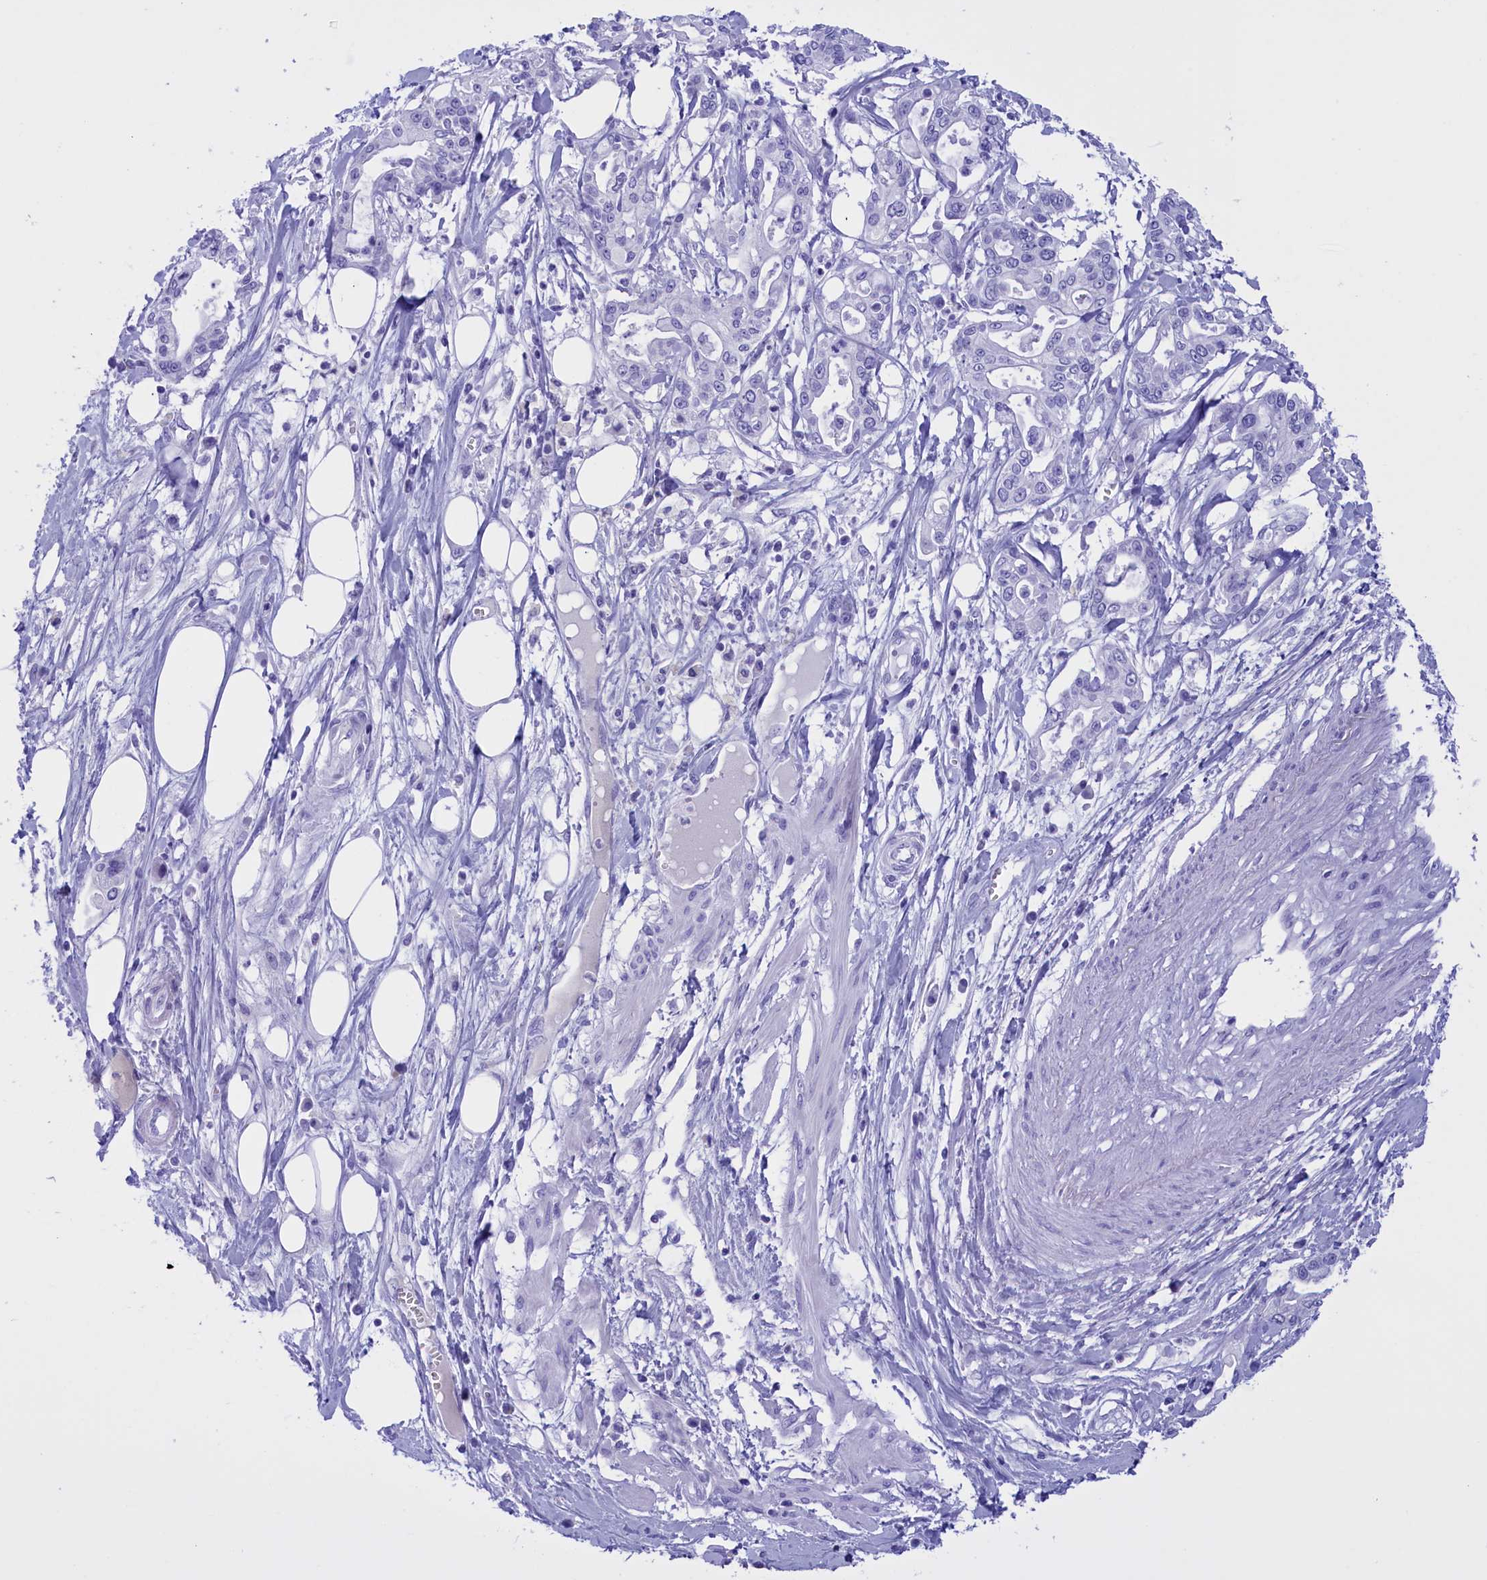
{"staining": {"intensity": "negative", "quantity": "none", "location": "none"}, "tissue": "pancreatic cancer", "cell_type": "Tumor cells", "image_type": "cancer", "snomed": [{"axis": "morphology", "description": "Adenocarcinoma, NOS"}, {"axis": "topography", "description": "Pancreas"}], "caption": "High magnification brightfield microscopy of pancreatic cancer stained with DAB (3,3'-diaminobenzidine) (brown) and counterstained with hematoxylin (blue): tumor cells show no significant expression.", "gene": "BRI3", "patient": {"sex": "male", "age": 68}}